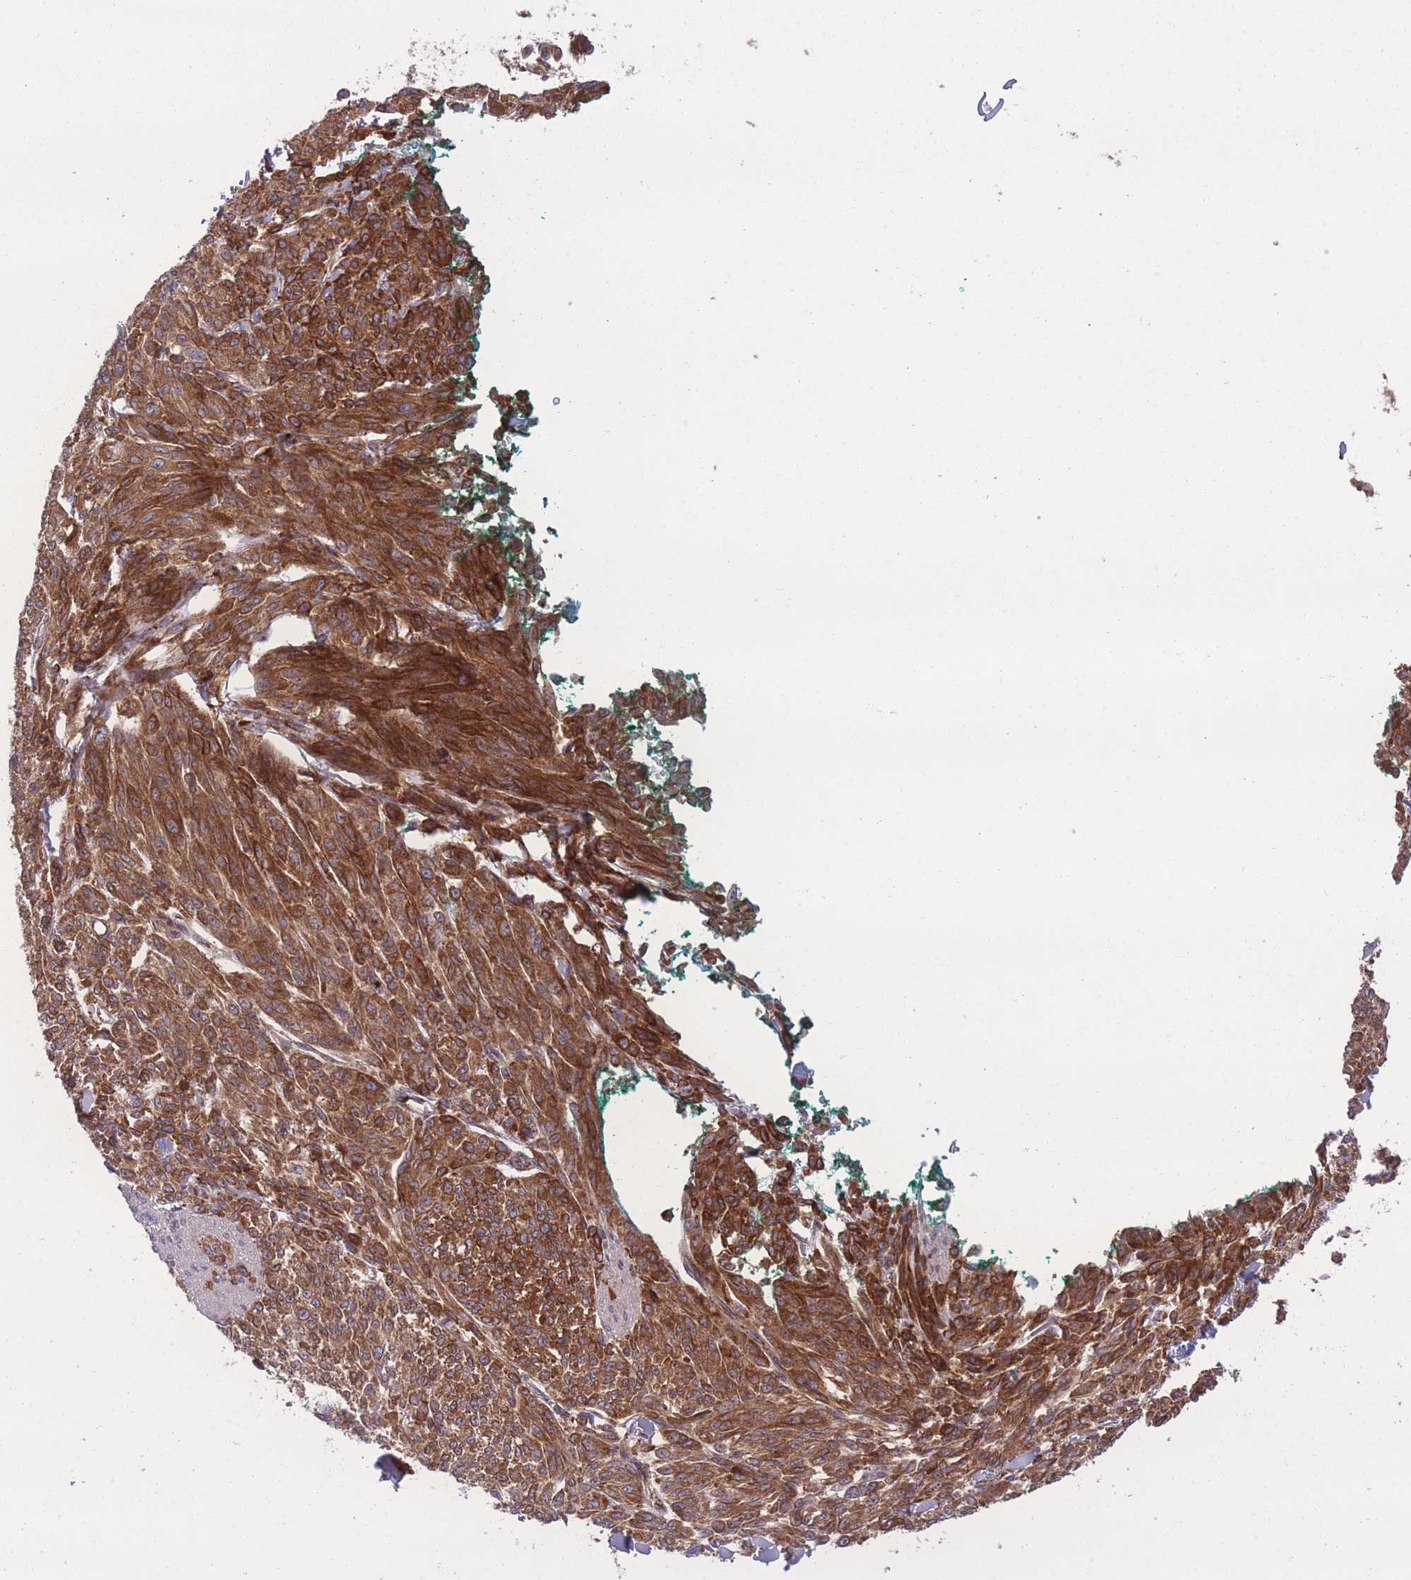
{"staining": {"intensity": "strong", "quantity": ">75%", "location": "cytoplasmic/membranous"}, "tissue": "melanoma", "cell_type": "Tumor cells", "image_type": "cancer", "snomed": [{"axis": "morphology", "description": "Malignant melanoma, NOS"}, {"axis": "topography", "description": "Skin"}], "caption": "Protein expression by immunohistochemistry (IHC) shows strong cytoplasmic/membranous positivity in about >75% of tumor cells in melanoma.", "gene": "CISH", "patient": {"sex": "female", "age": 52}}